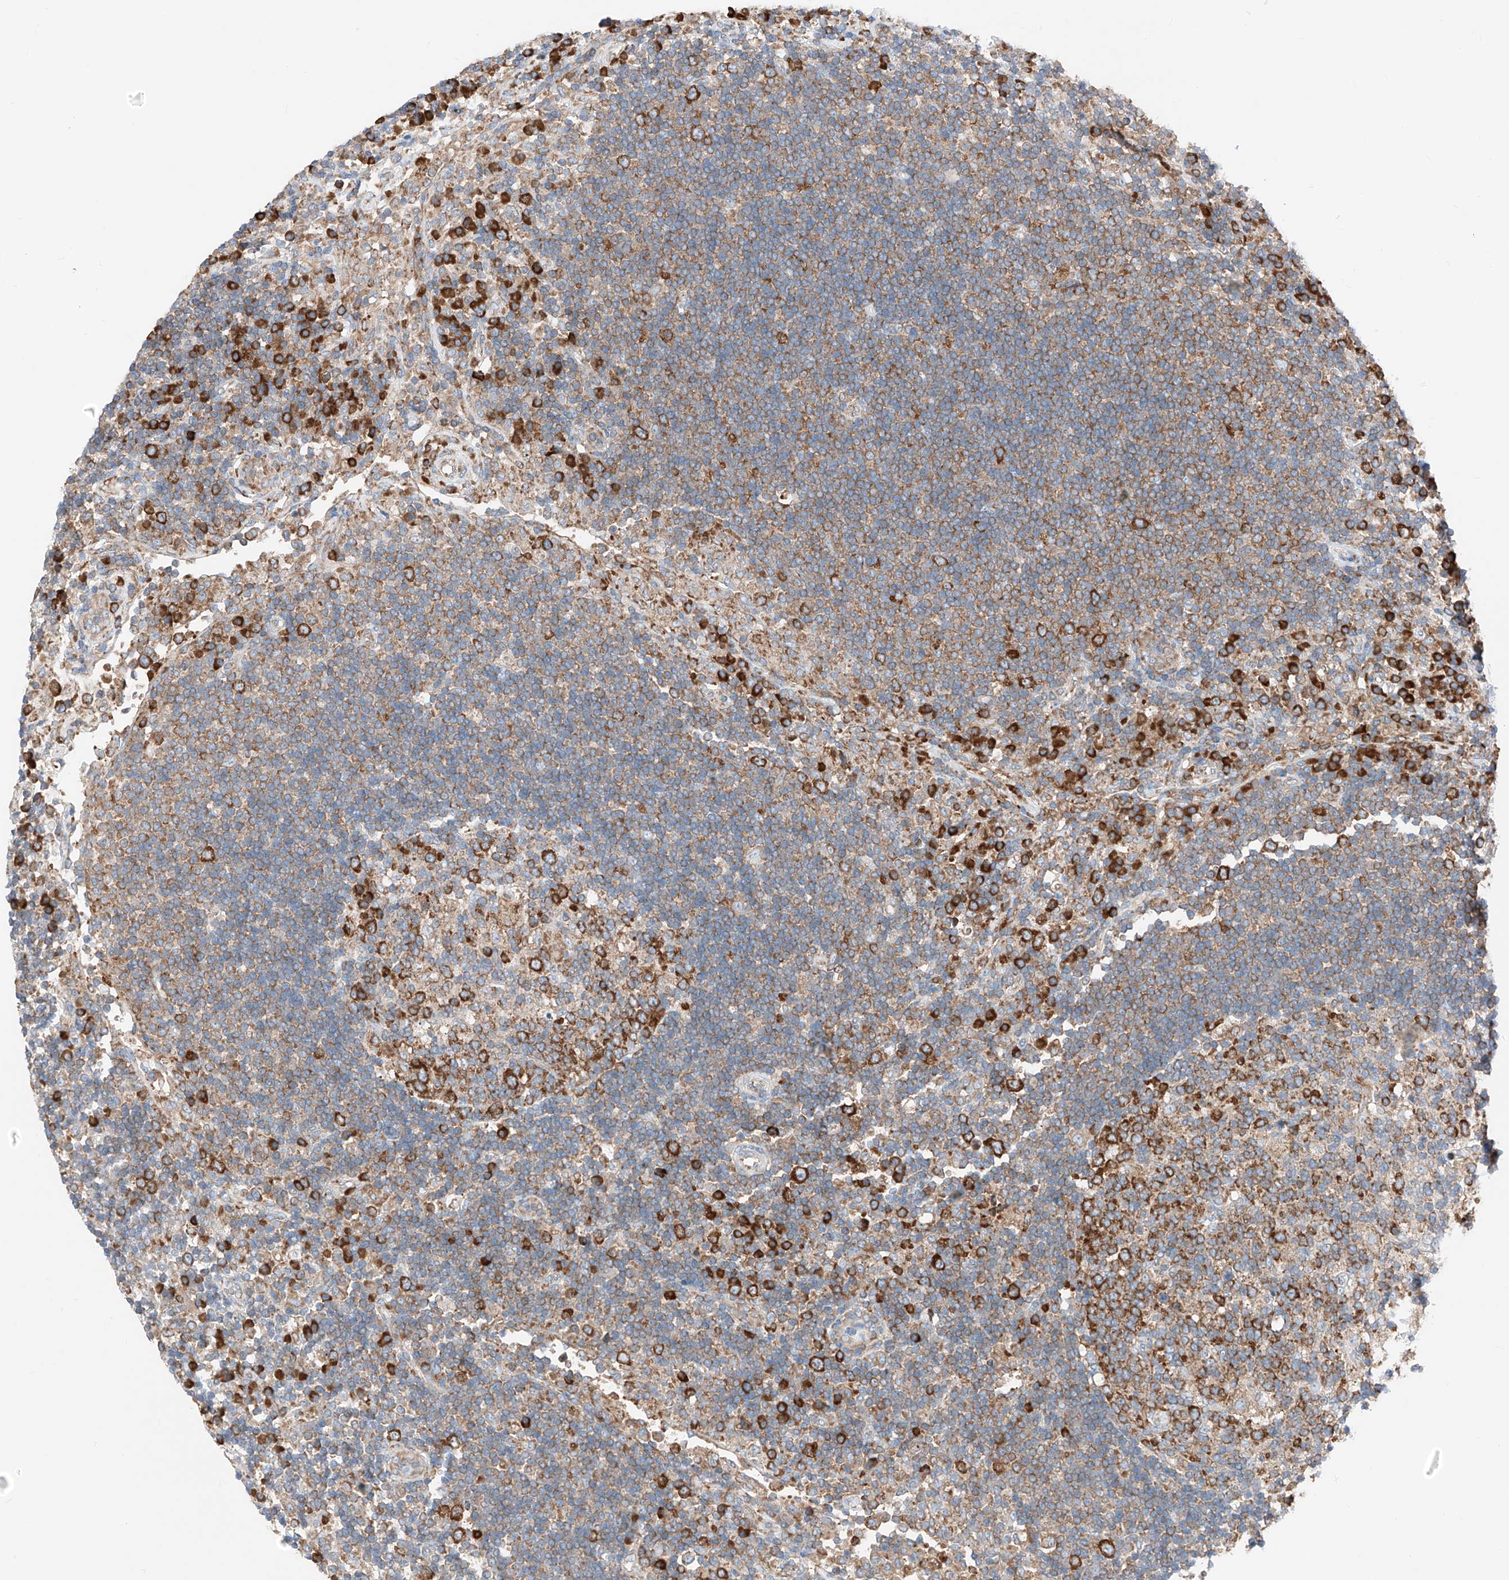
{"staining": {"intensity": "strong", "quantity": "25%-75%", "location": "cytoplasmic/membranous"}, "tissue": "lymph node", "cell_type": "Germinal center cells", "image_type": "normal", "snomed": [{"axis": "morphology", "description": "Normal tissue, NOS"}, {"axis": "topography", "description": "Lymph node"}], "caption": "The histopathology image shows immunohistochemical staining of unremarkable lymph node. There is strong cytoplasmic/membranous staining is identified in approximately 25%-75% of germinal center cells.", "gene": "CRELD1", "patient": {"sex": "female", "age": 53}}